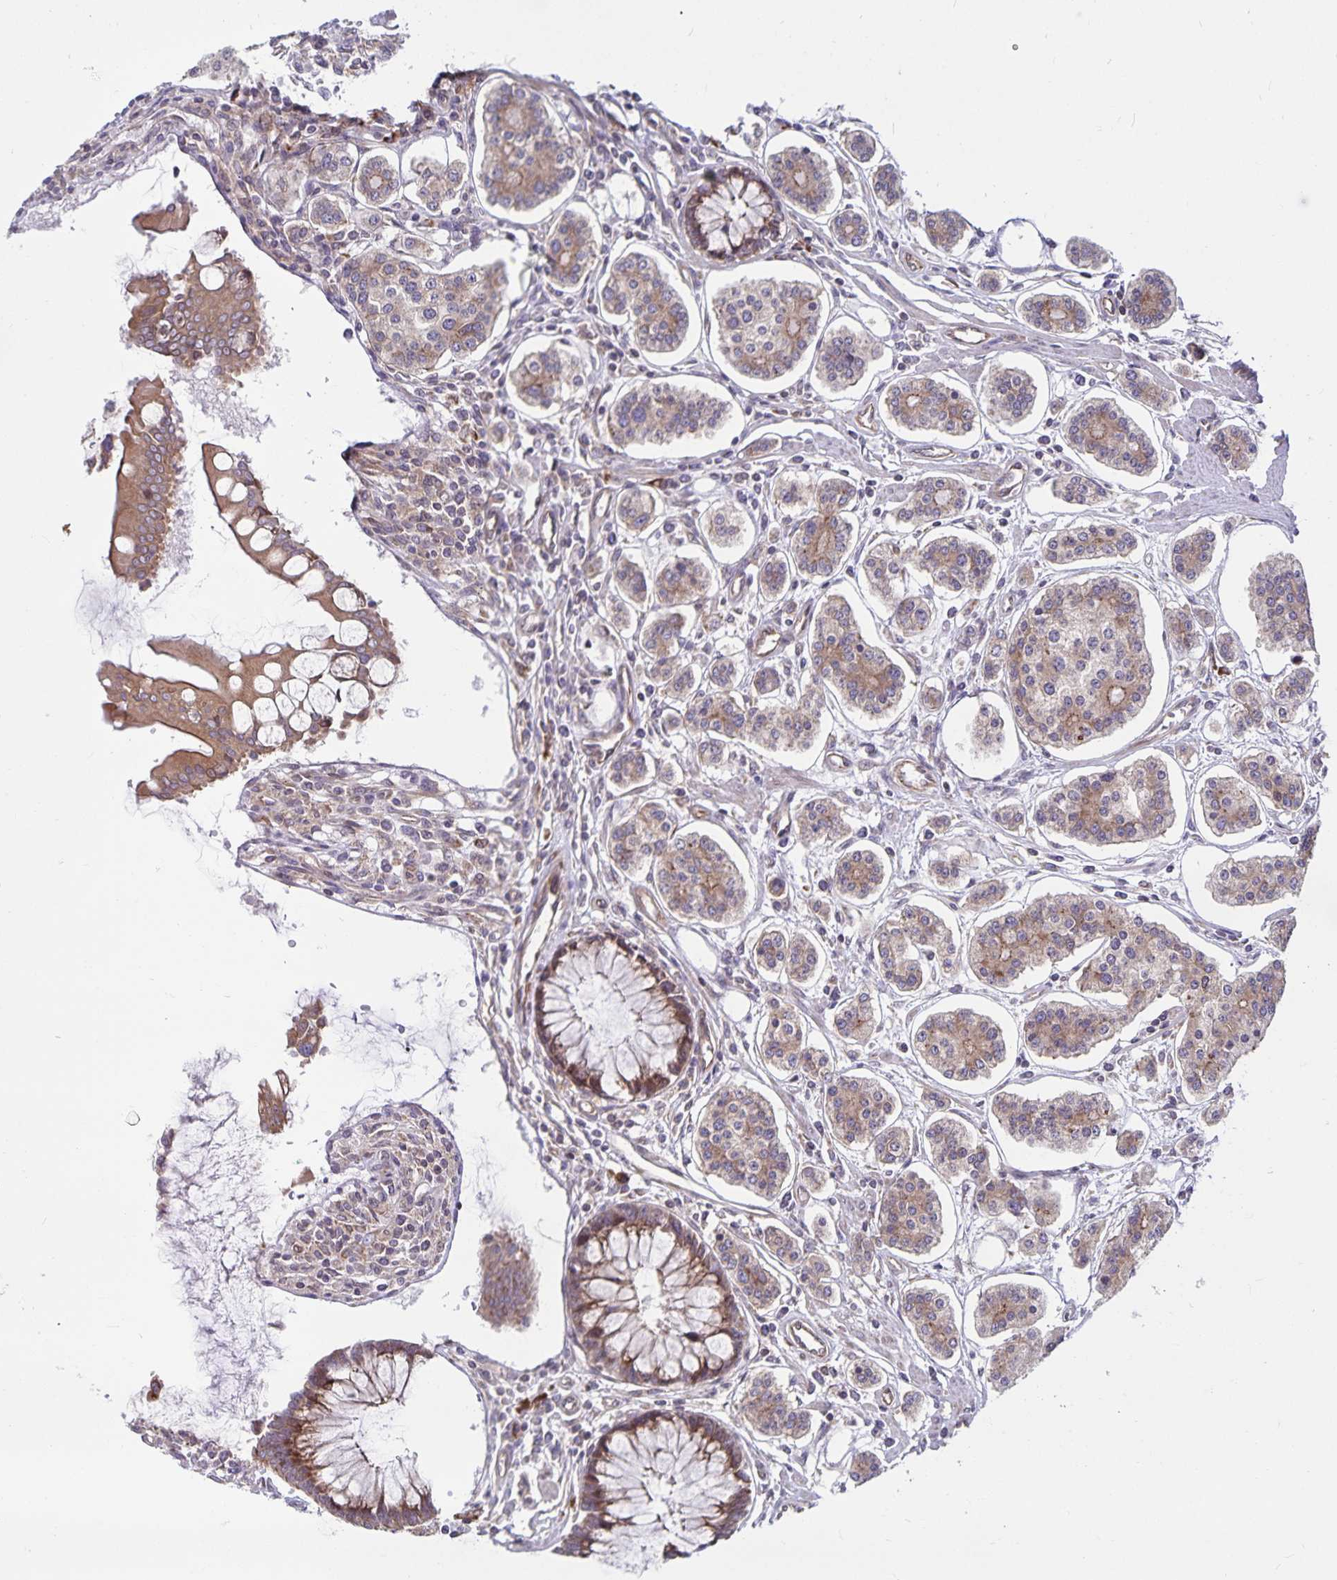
{"staining": {"intensity": "weak", "quantity": ">75%", "location": "cytoplasmic/membranous"}, "tissue": "carcinoid", "cell_type": "Tumor cells", "image_type": "cancer", "snomed": [{"axis": "morphology", "description": "Carcinoid, malignant, NOS"}, {"axis": "topography", "description": "Small intestine"}], "caption": "Tumor cells reveal low levels of weak cytoplasmic/membranous positivity in about >75% of cells in human carcinoid (malignant). (DAB (3,3'-diaminobenzidine) IHC with brightfield microscopy, high magnification).", "gene": "SEC62", "patient": {"sex": "female", "age": 65}}